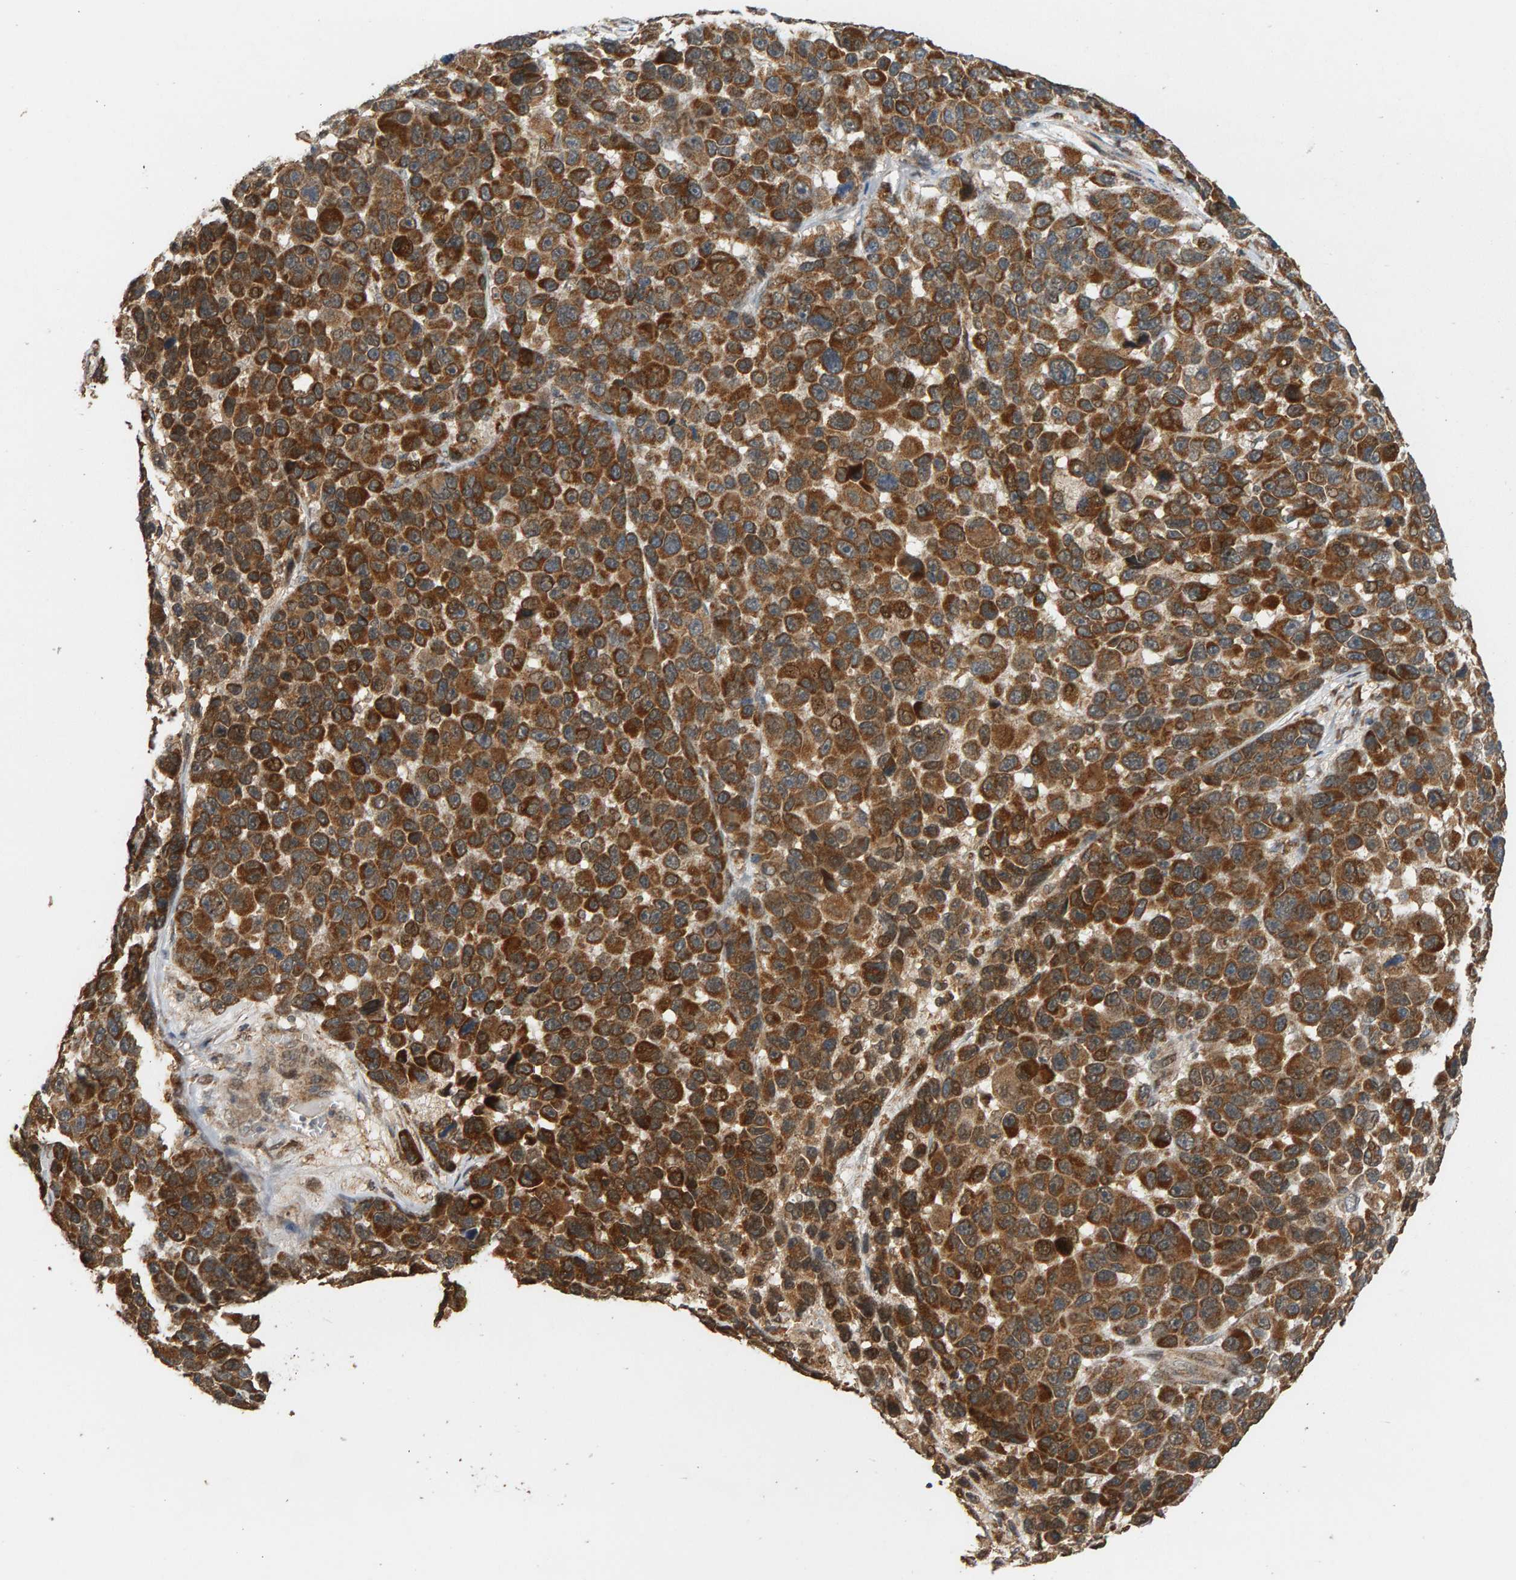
{"staining": {"intensity": "strong", "quantity": ">75%", "location": "cytoplasmic/membranous"}, "tissue": "melanoma", "cell_type": "Tumor cells", "image_type": "cancer", "snomed": [{"axis": "morphology", "description": "Malignant melanoma, NOS"}, {"axis": "topography", "description": "Skin"}], "caption": "Melanoma stained with immunohistochemistry (IHC) displays strong cytoplasmic/membranous staining in about >75% of tumor cells. (Brightfield microscopy of DAB IHC at high magnification).", "gene": "GSTK1", "patient": {"sex": "male", "age": 53}}